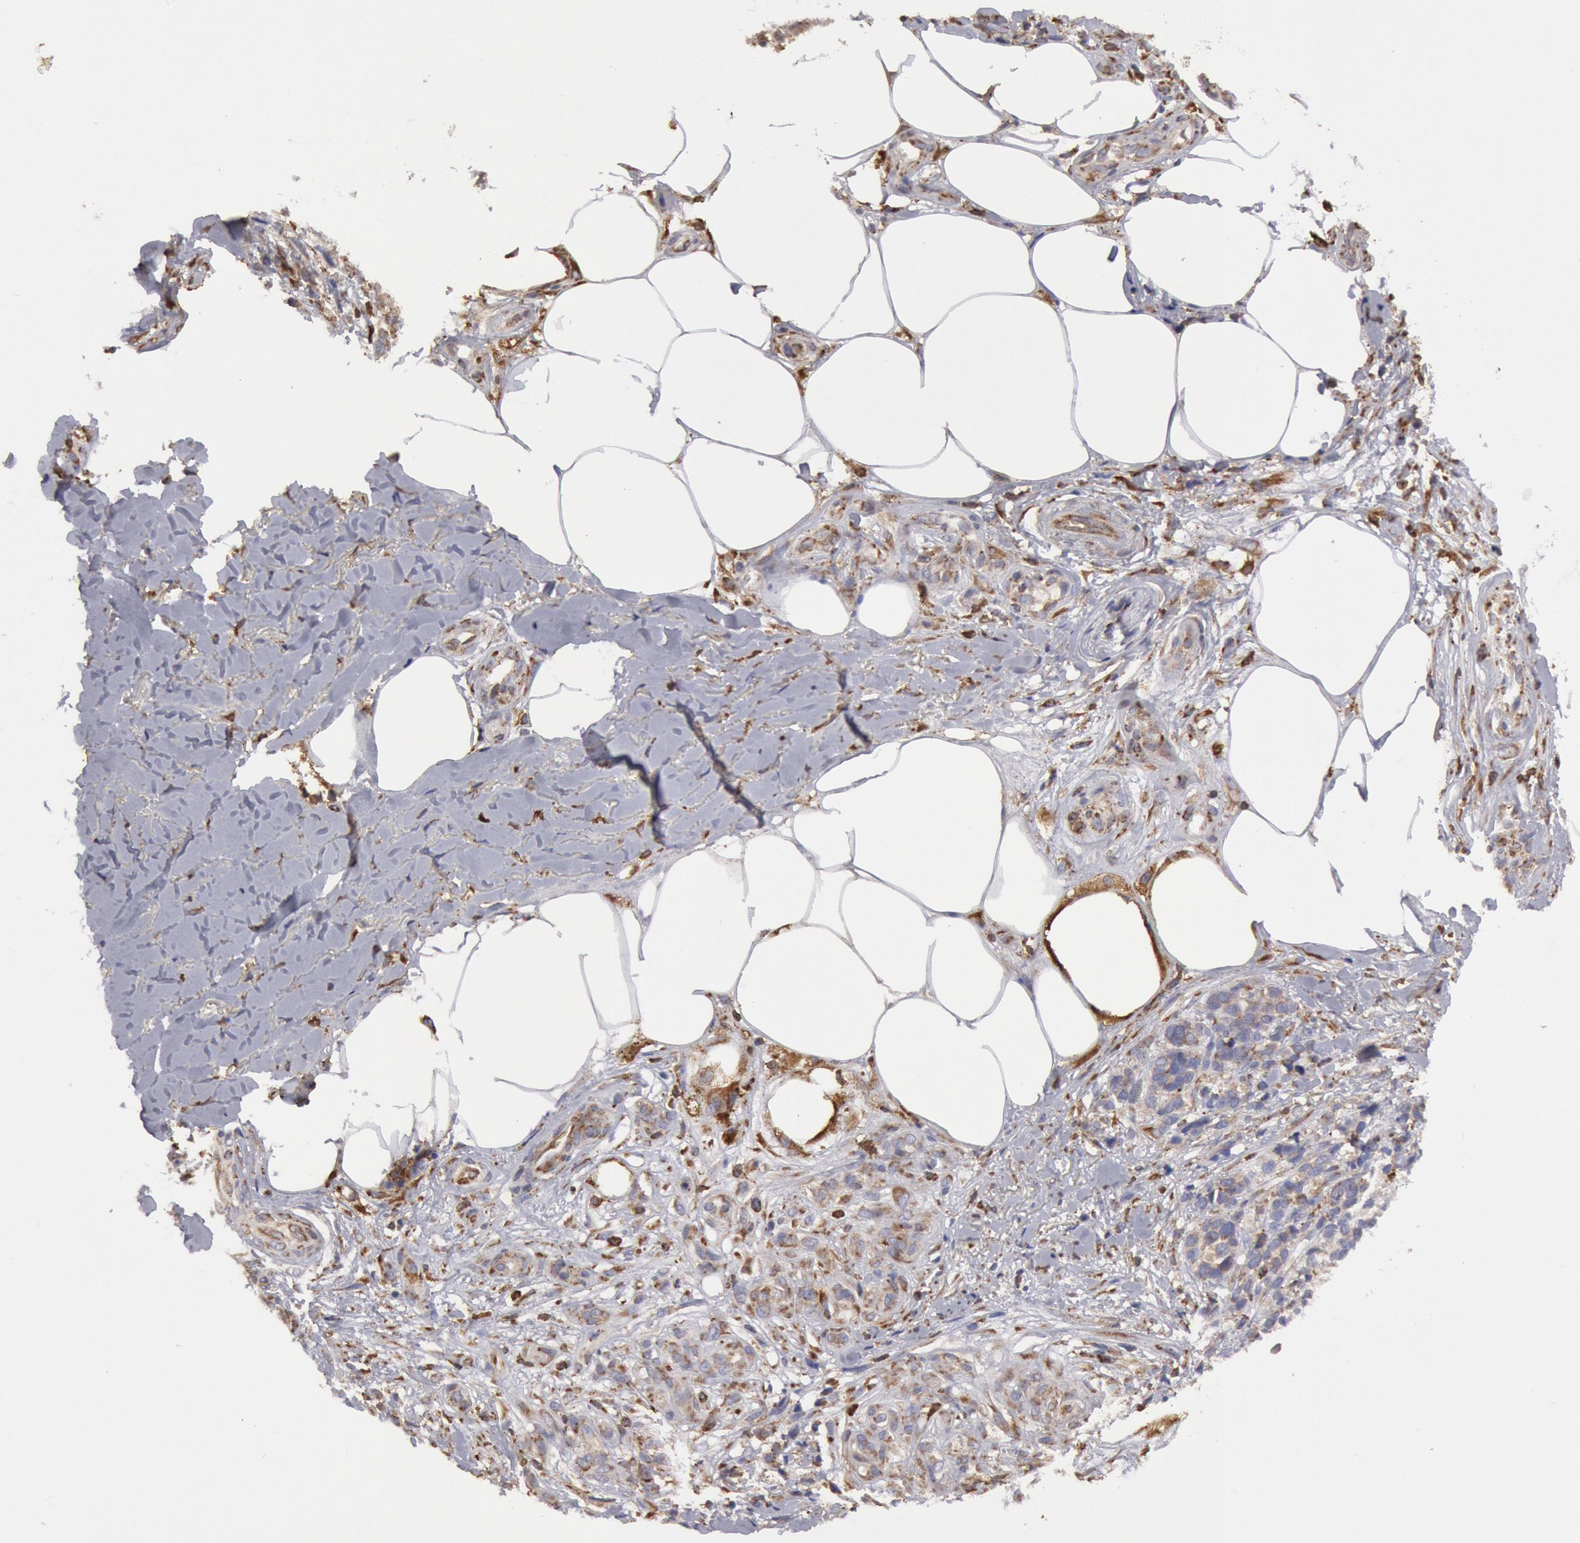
{"staining": {"intensity": "weak", "quantity": "25%-75%", "location": "cytoplasmic/membranous"}, "tissue": "melanoma", "cell_type": "Tumor cells", "image_type": "cancer", "snomed": [{"axis": "morphology", "description": "Malignant melanoma, NOS"}, {"axis": "topography", "description": "Skin"}], "caption": "Immunohistochemistry (IHC) histopathology image of neoplastic tissue: malignant melanoma stained using IHC exhibits low levels of weak protein expression localized specifically in the cytoplasmic/membranous of tumor cells, appearing as a cytoplasmic/membranous brown color.", "gene": "ERP44", "patient": {"sex": "female", "age": 85}}